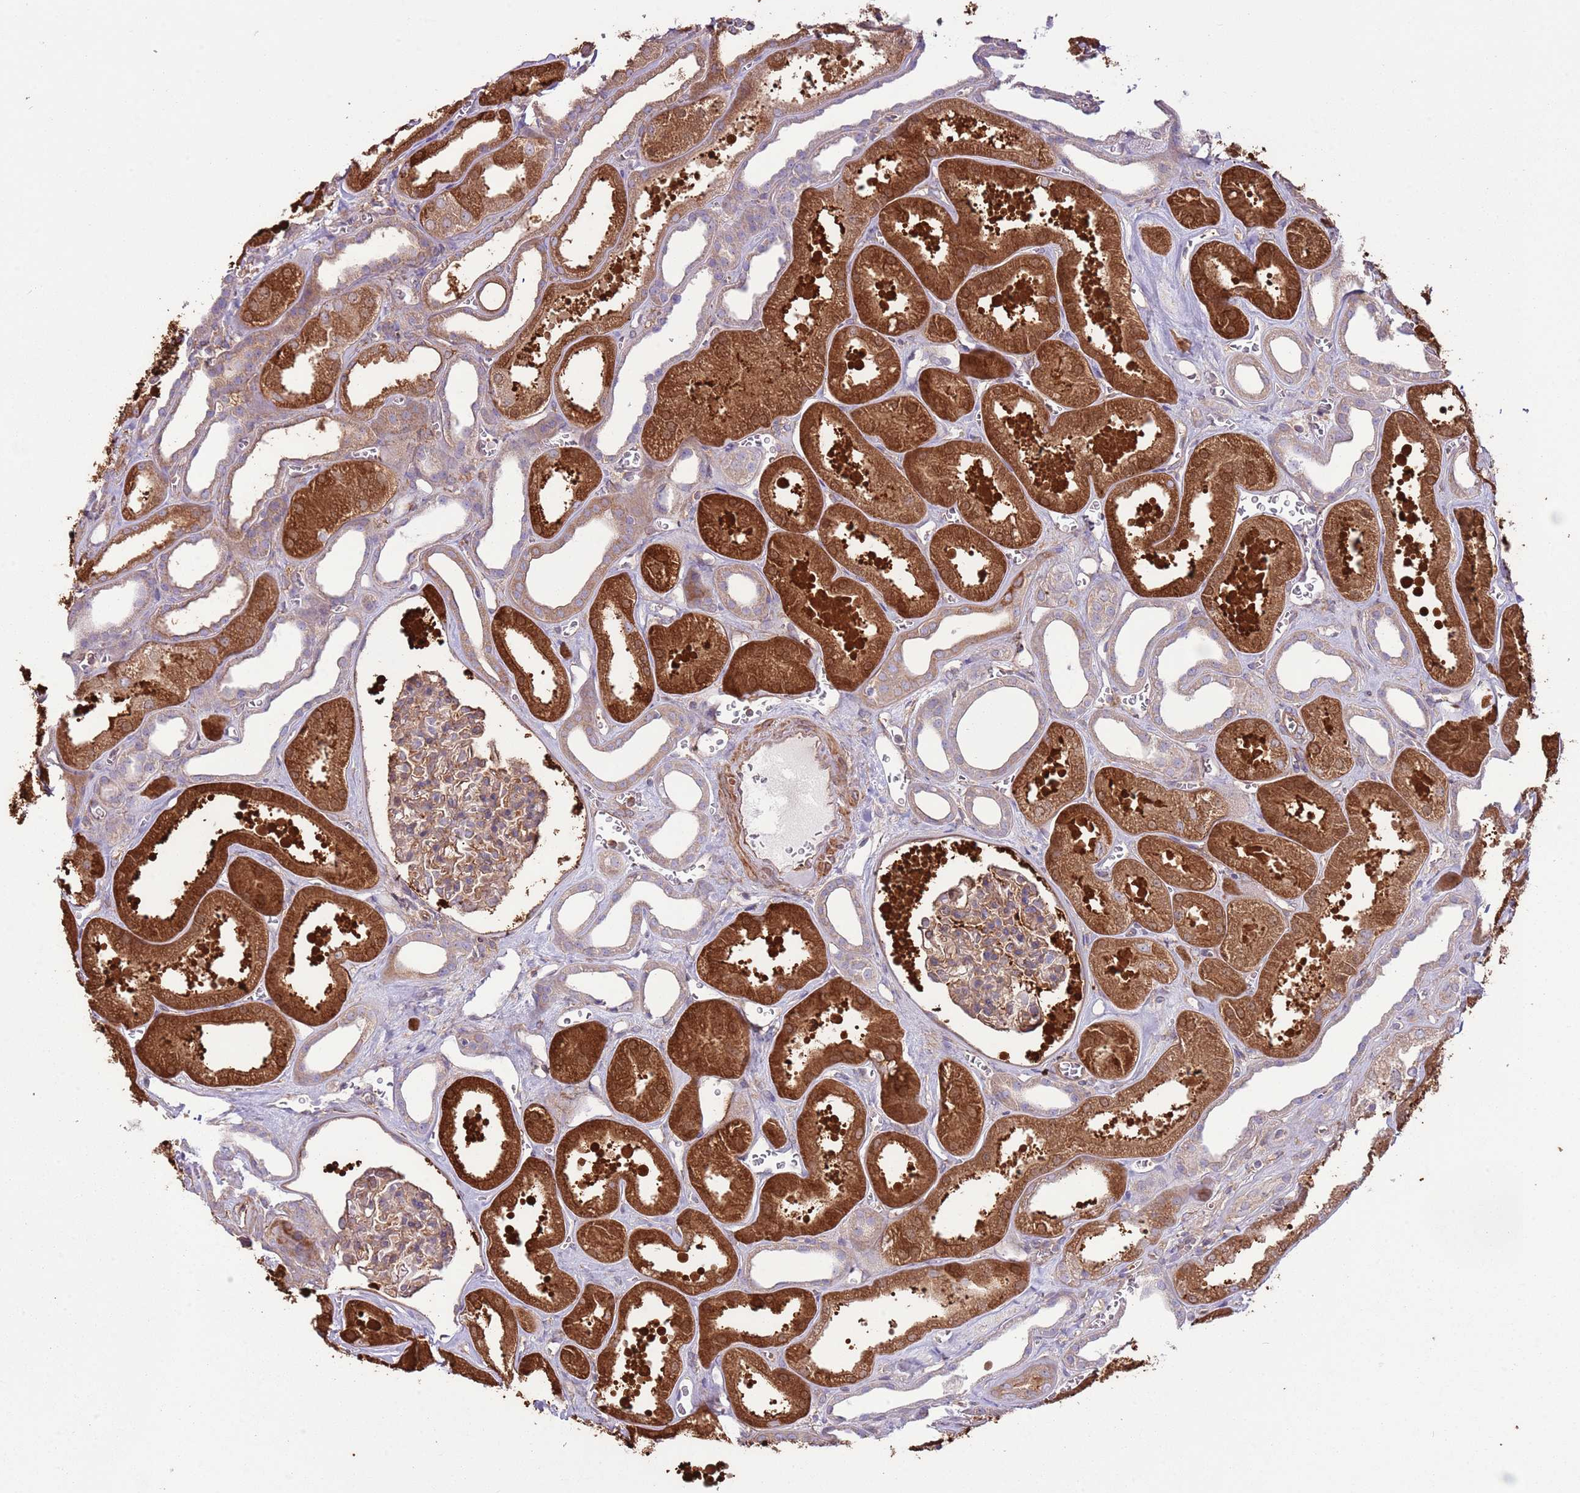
{"staining": {"intensity": "weak", "quantity": ">75%", "location": "cytoplasmic/membranous"}, "tissue": "kidney", "cell_type": "Cells in glomeruli", "image_type": "normal", "snomed": [{"axis": "morphology", "description": "Normal tissue, NOS"}, {"axis": "morphology", "description": "Adenocarcinoma, NOS"}, {"axis": "topography", "description": "Kidney"}], "caption": "The image shows a brown stain indicating the presence of a protein in the cytoplasmic/membranous of cells in glomeruli in kidney. (brown staining indicates protein expression, while blue staining denotes nuclei).", "gene": "LPIN2", "patient": {"sex": "female", "age": 68}}